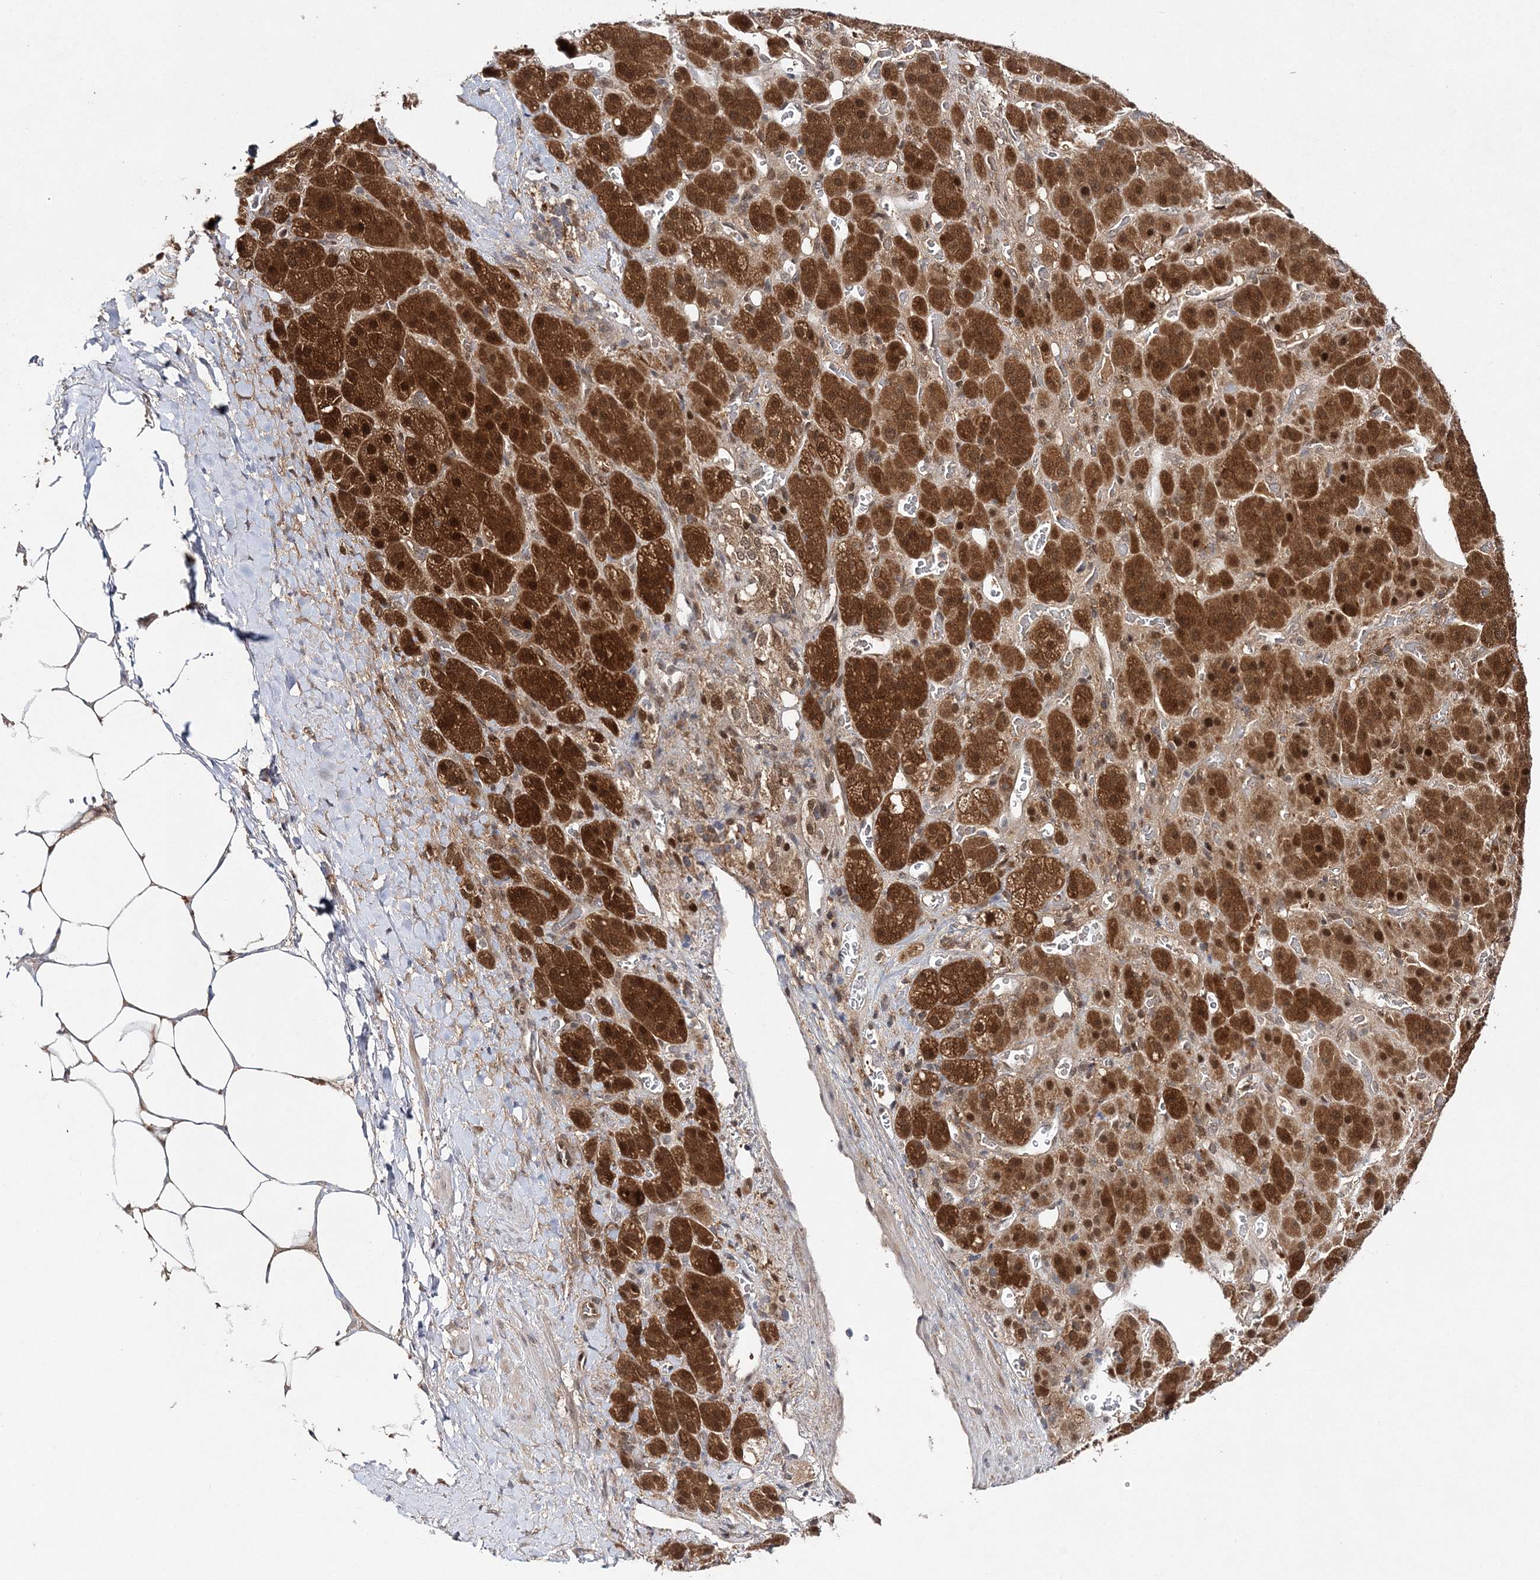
{"staining": {"intensity": "strong", "quantity": ">75%", "location": "cytoplasmic/membranous,nuclear"}, "tissue": "adrenal gland", "cell_type": "Glandular cells", "image_type": "normal", "snomed": [{"axis": "morphology", "description": "Normal tissue, NOS"}, {"axis": "topography", "description": "Adrenal gland"}], "caption": "IHC of unremarkable human adrenal gland exhibits high levels of strong cytoplasmic/membranous,nuclear expression in approximately >75% of glandular cells.", "gene": "NIF3L1", "patient": {"sex": "male", "age": 57}}